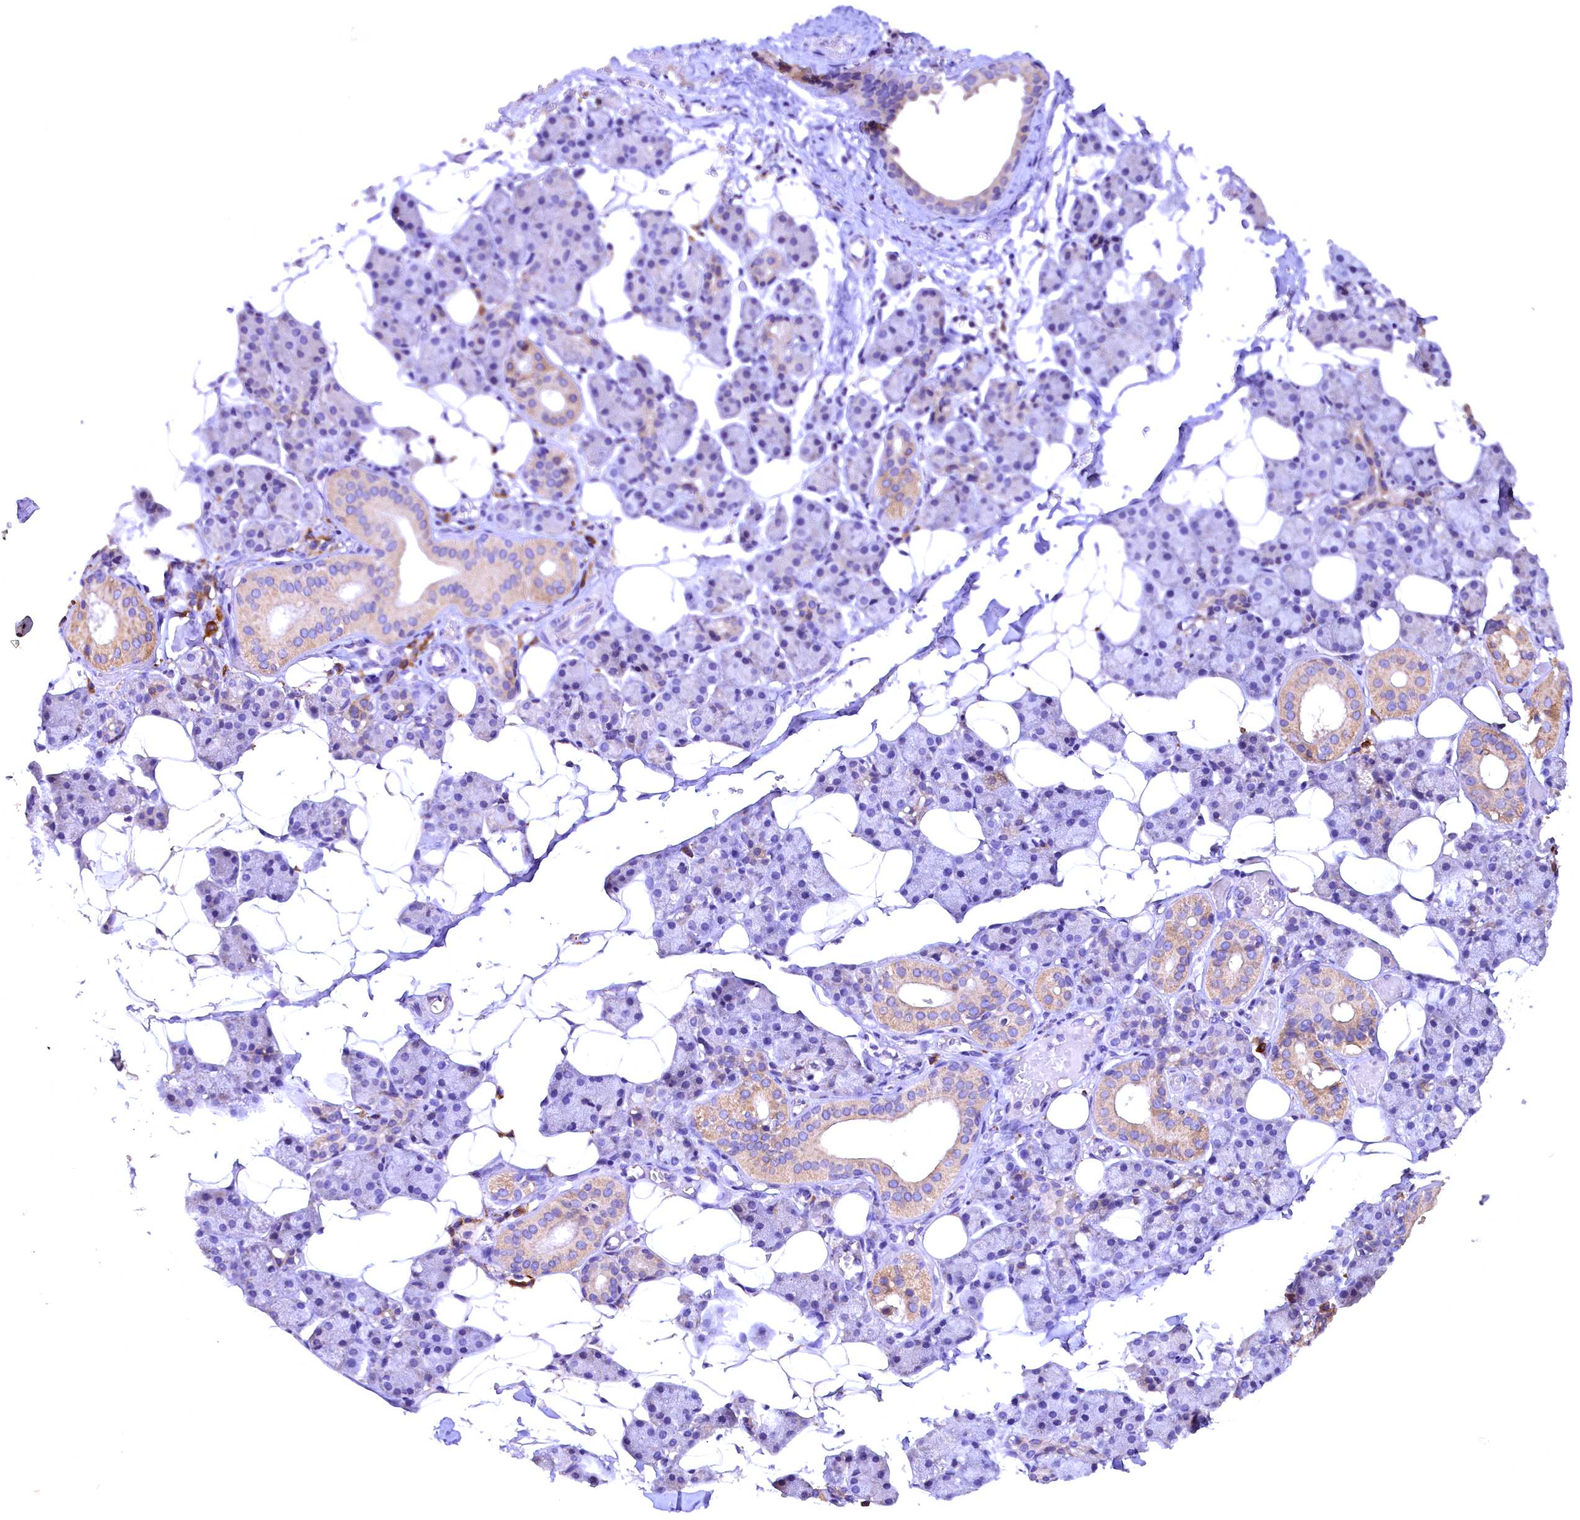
{"staining": {"intensity": "moderate", "quantity": "<25%", "location": "cytoplasmic/membranous"}, "tissue": "salivary gland", "cell_type": "Glandular cells", "image_type": "normal", "snomed": [{"axis": "morphology", "description": "Normal tissue, NOS"}, {"axis": "topography", "description": "Salivary gland"}], "caption": "Immunohistochemical staining of benign human salivary gland exhibits low levels of moderate cytoplasmic/membranous positivity in approximately <25% of glandular cells. The protein is stained brown, and the nuclei are stained in blue (DAB IHC with brightfield microscopy, high magnification).", "gene": "ENKD1", "patient": {"sex": "female", "age": 33}}